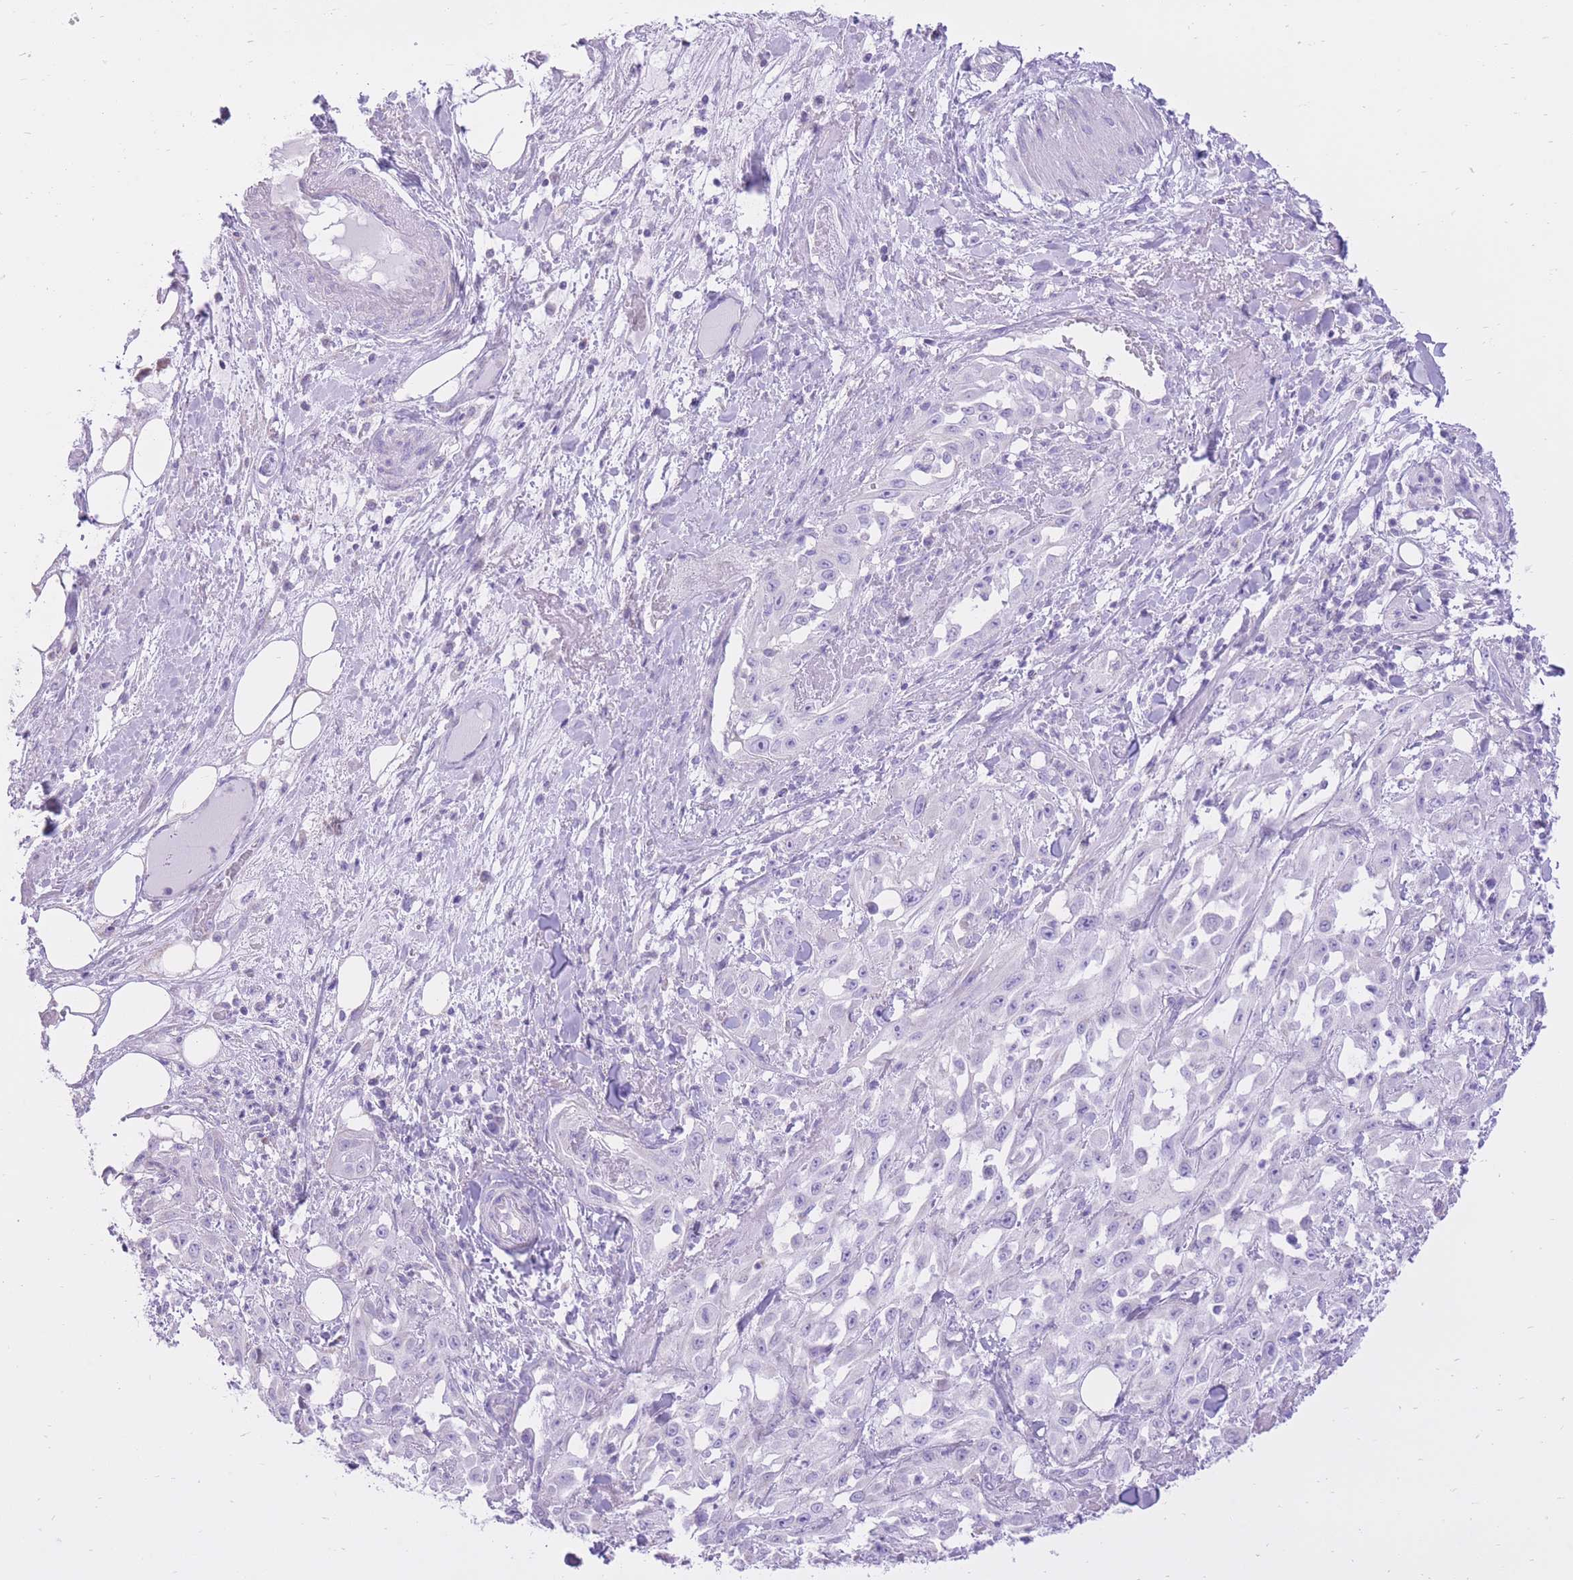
{"staining": {"intensity": "negative", "quantity": "none", "location": "none"}, "tissue": "skin cancer", "cell_type": "Tumor cells", "image_type": "cancer", "snomed": [{"axis": "morphology", "description": "Squamous cell carcinoma, NOS"}, {"axis": "morphology", "description": "Squamous cell carcinoma, metastatic, NOS"}, {"axis": "topography", "description": "Skin"}, {"axis": "topography", "description": "Lymph node"}], "caption": "Skin cancer (squamous cell carcinoma) stained for a protein using immunohistochemistry (IHC) shows no positivity tumor cells.", "gene": "SLC4A4", "patient": {"sex": "male", "age": 75}}